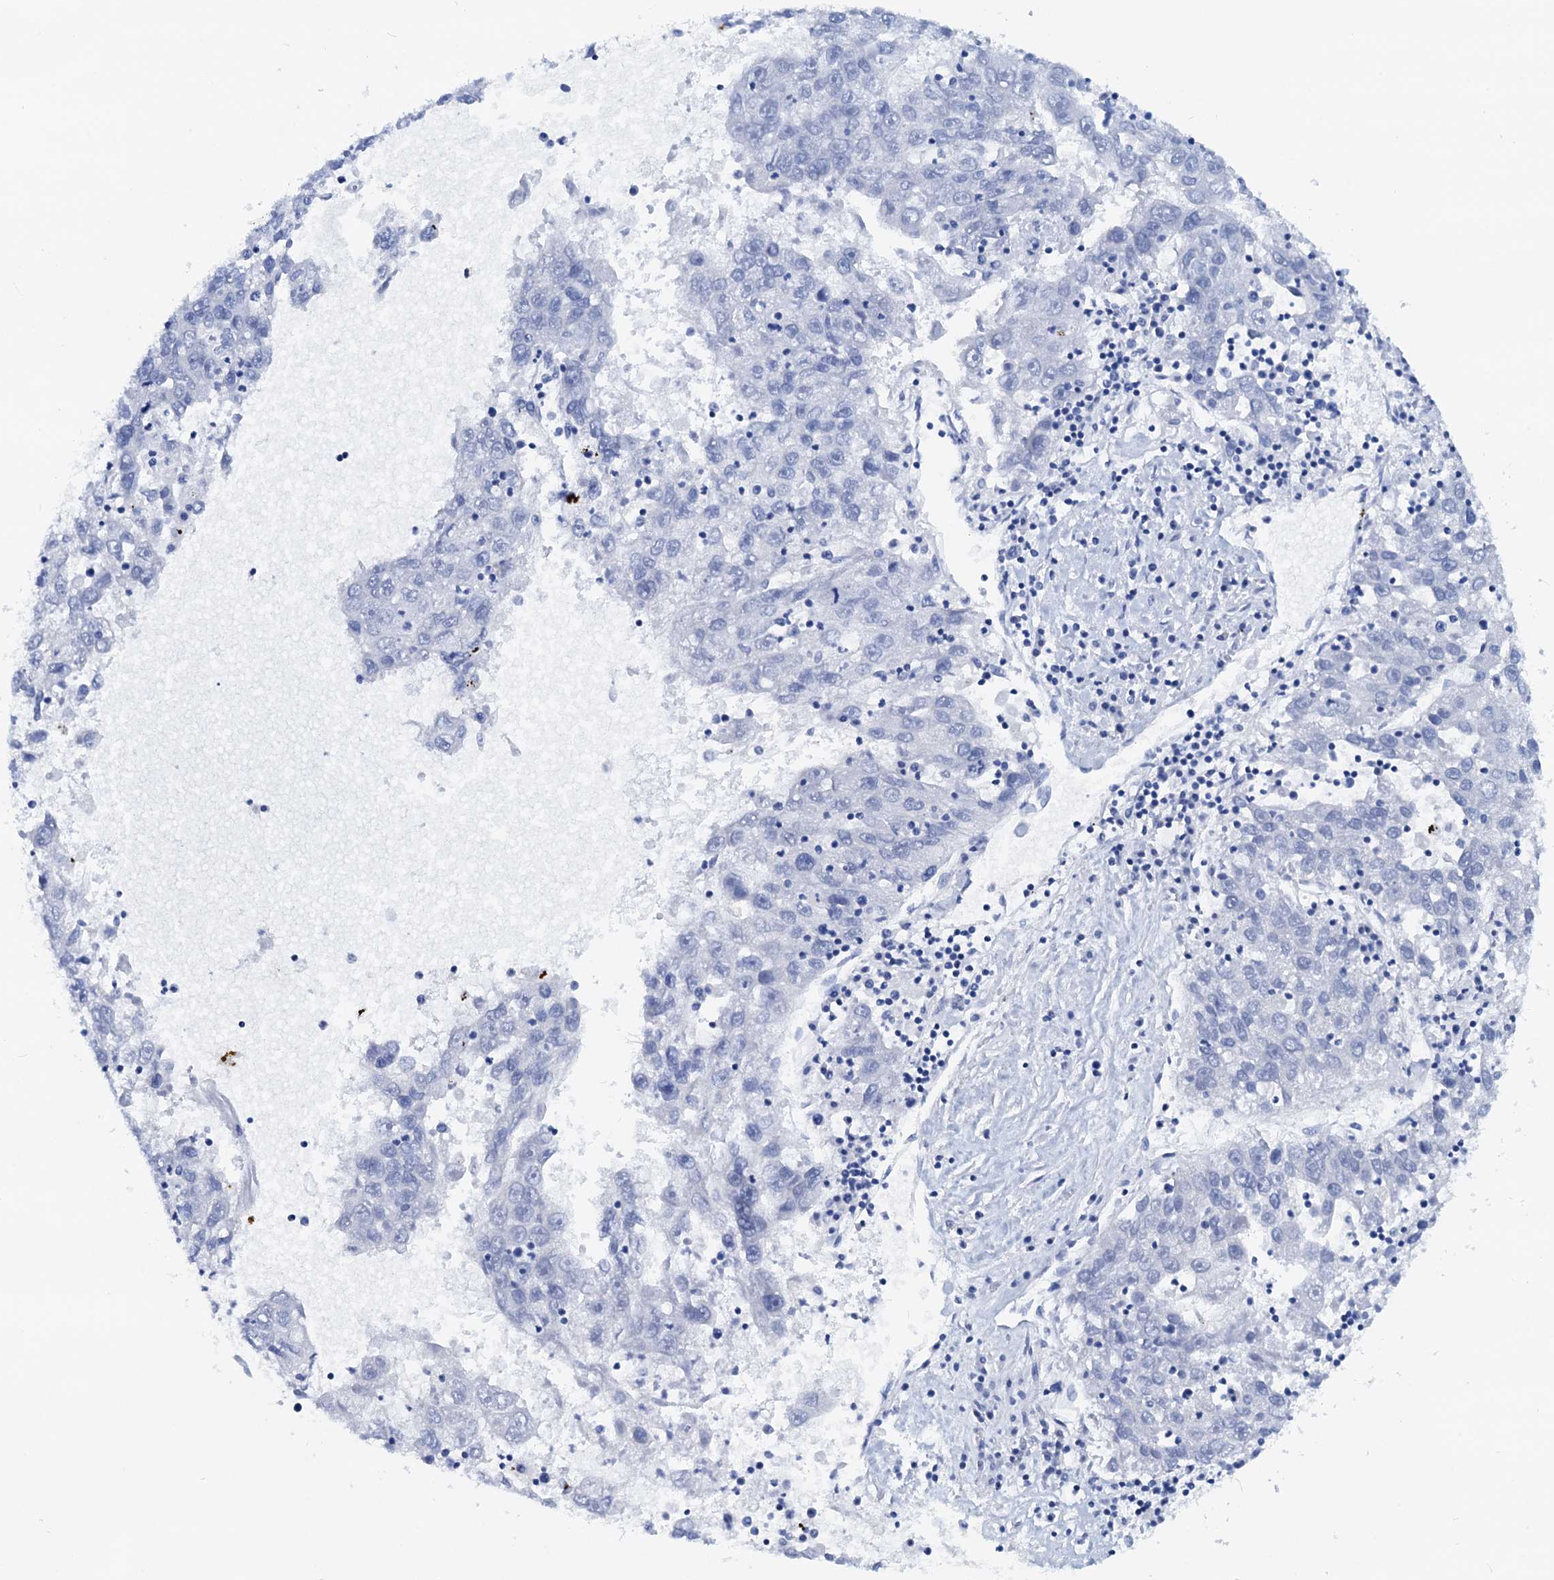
{"staining": {"intensity": "negative", "quantity": "none", "location": "none"}, "tissue": "liver cancer", "cell_type": "Tumor cells", "image_type": "cancer", "snomed": [{"axis": "morphology", "description": "Carcinoma, Hepatocellular, NOS"}, {"axis": "topography", "description": "Liver"}], "caption": "An IHC image of liver hepatocellular carcinoma is shown. There is no staining in tumor cells of liver hepatocellular carcinoma. Brightfield microscopy of immunohistochemistry stained with DAB (3,3'-diaminobenzidine) (brown) and hematoxylin (blue), captured at high magnification.", "gene": "PTGES3", "patient": {"sex": "male", "age": 49}}